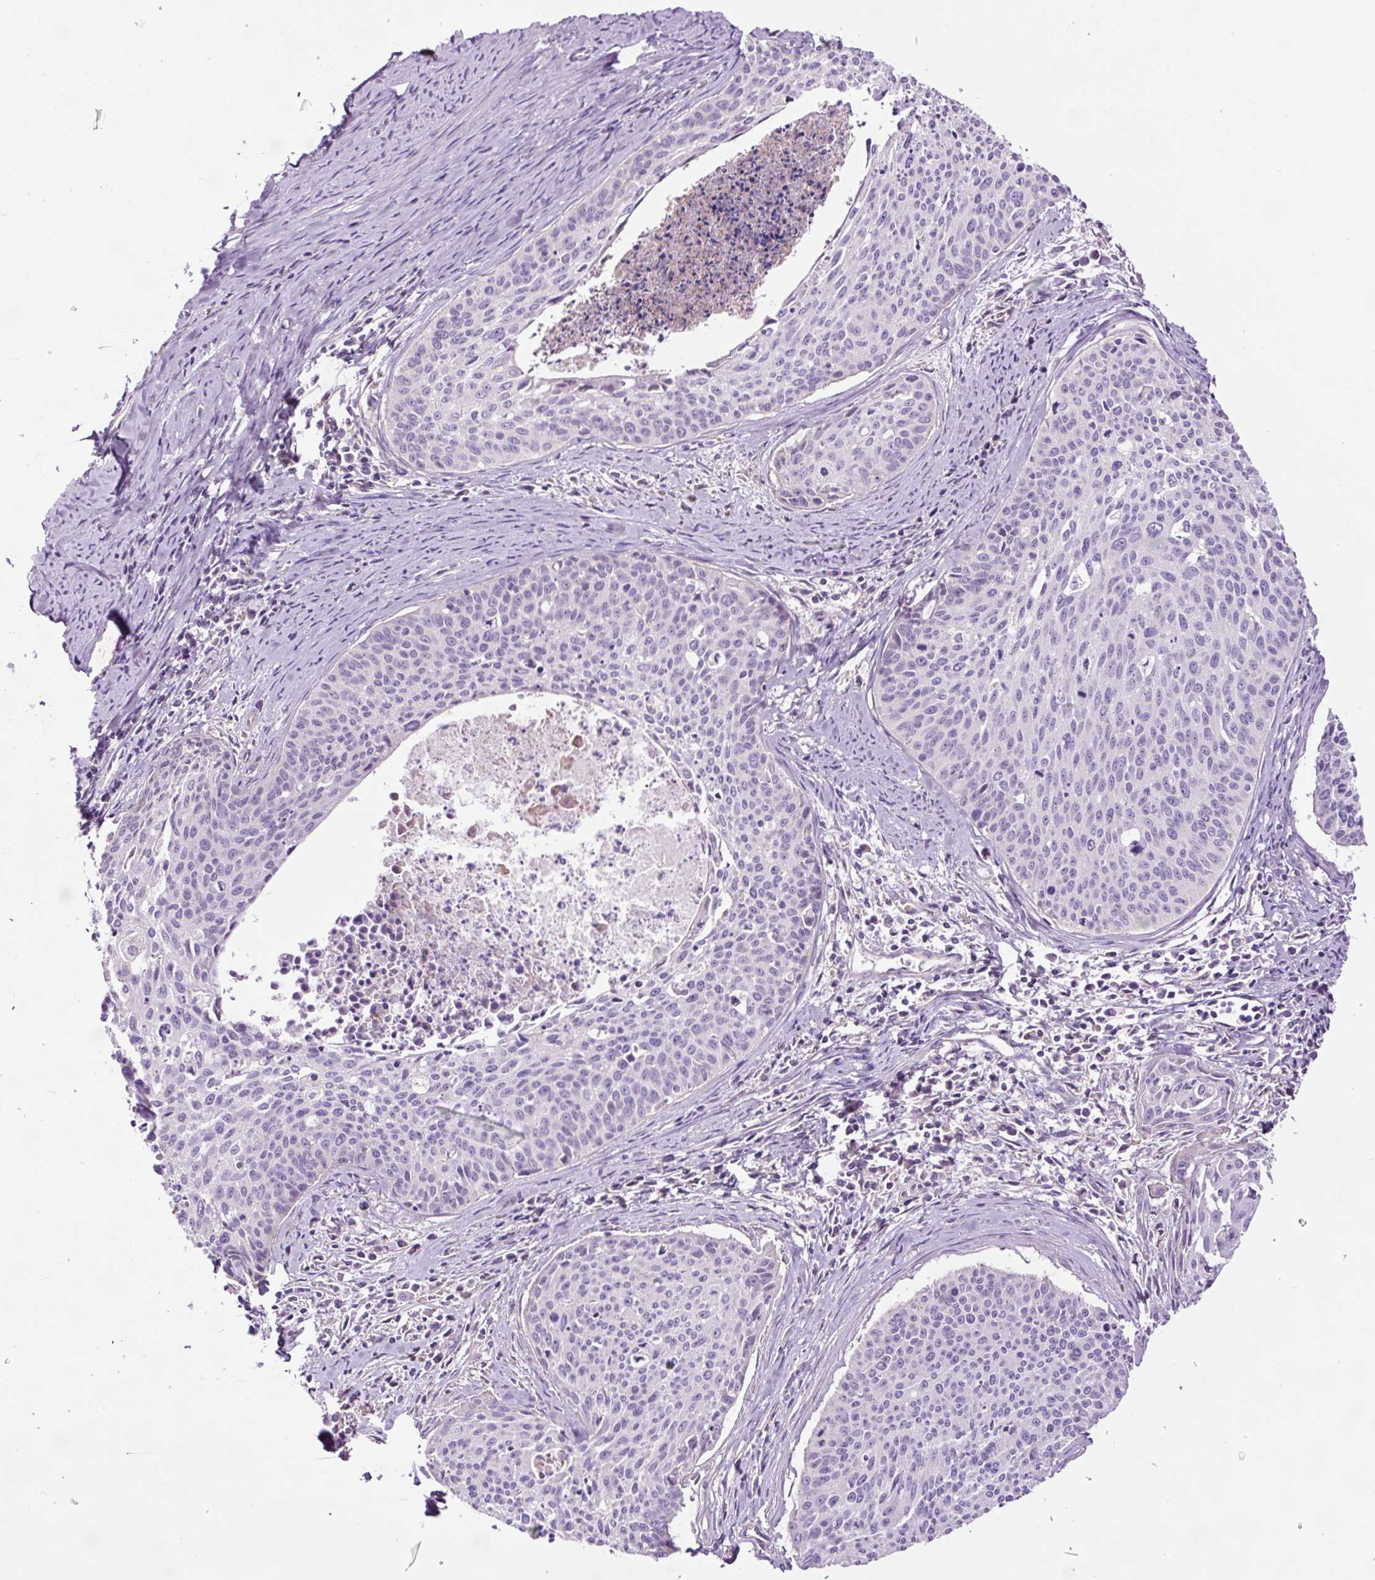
{"staining": {"intensity": "negative", "quantity": "none", "location": "none"}, "tissue": "cervical cancer", "cell_type": "Tumor cells", "image_type": "cancer", "snomed": [{"axis": "morphology", "description": "Squamous cell carcinoma, NOS"}, {"axis": "topography", "description": "Cervix"}], "caption": "A micrograph of cervical cancer (squamous cell carcinoma) stained for a protein reveals no brown staining in tumor cells.", "gene": "TMEM235", "patient": {"sex": "female", "age": 55}}